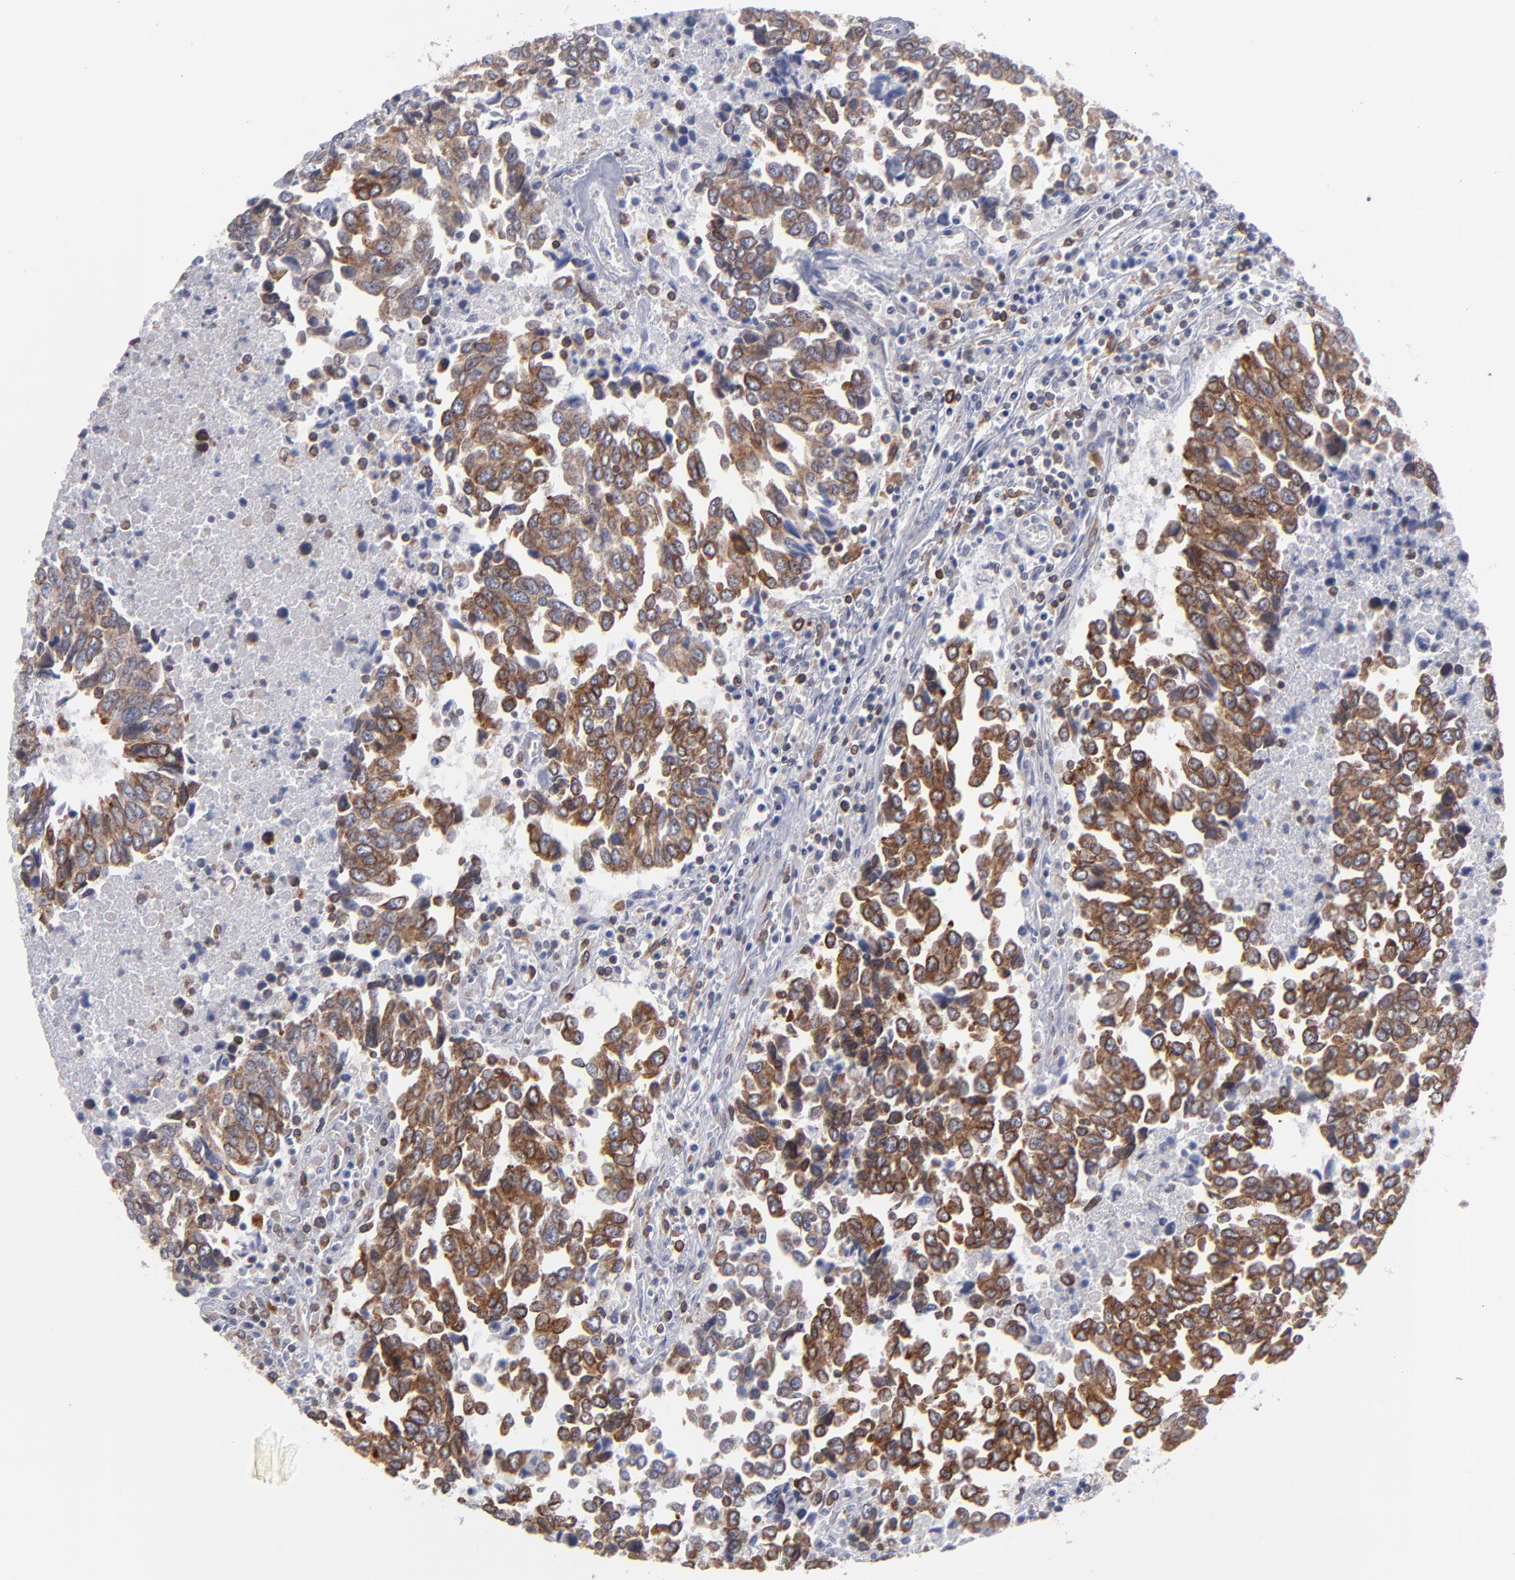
{"staining": {"intensity": "strong", "quantity": ">75%", "location": "cytoplasmic/membranous"}, "tissue": "urothelial cancer", "cell_type": "Tumor cells", "image_type": "cancer", "snomed": [{"axis": "morphology", "description": "Urothelial carcinoma, High grade"}, {"axis": "topography", "description": "Urinary bladder"}], "caption": "Protein staining exhibits strong cytoplasmic/membranous positivity in approximately >75% of tumor cells in urothelial carcinoma (high-grade).", "gene": "TMX1", "patient": {"sex": "male", "age": 86}}